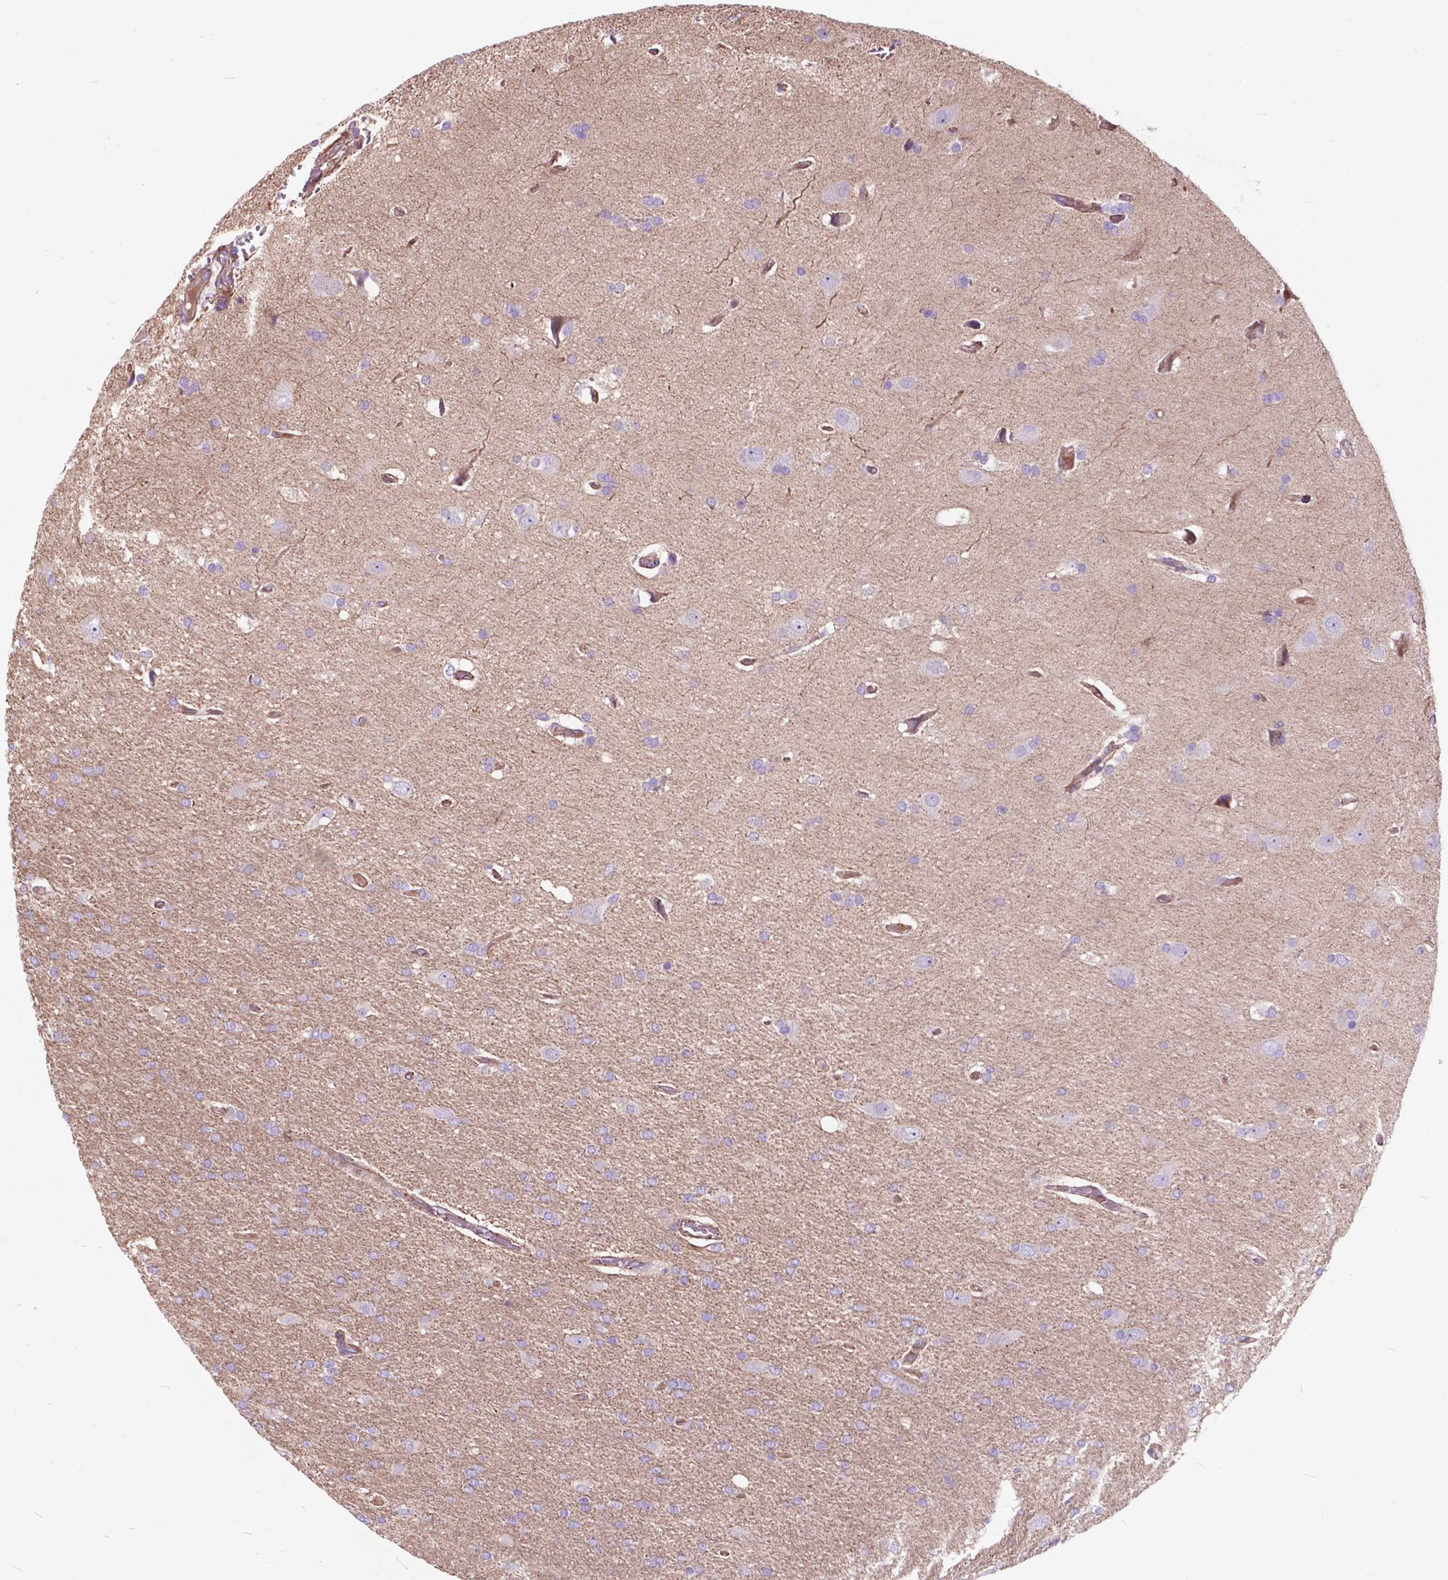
{"staining": {"intensity": "negative", "quantity": "none", "location": "none"}, "tissue": "glioma", "cell_type": "Tumor cells", "image_type": "cancer", "snomed": [{"axis": "morphology", "description": "Glioma, malignant, High grade"}, {"axis": "topography", "description": "Cerebral cortex"}], "caption": "Immunohistochemistry (IHC) of glioma reveals no expression in tumor cells. (DAB (3,3'-diaminobenzidine) immunohistochemistry with hematoxylin counter stain).", "gene": "FLT4", "patient": {"sex": "male", "age": 70}}